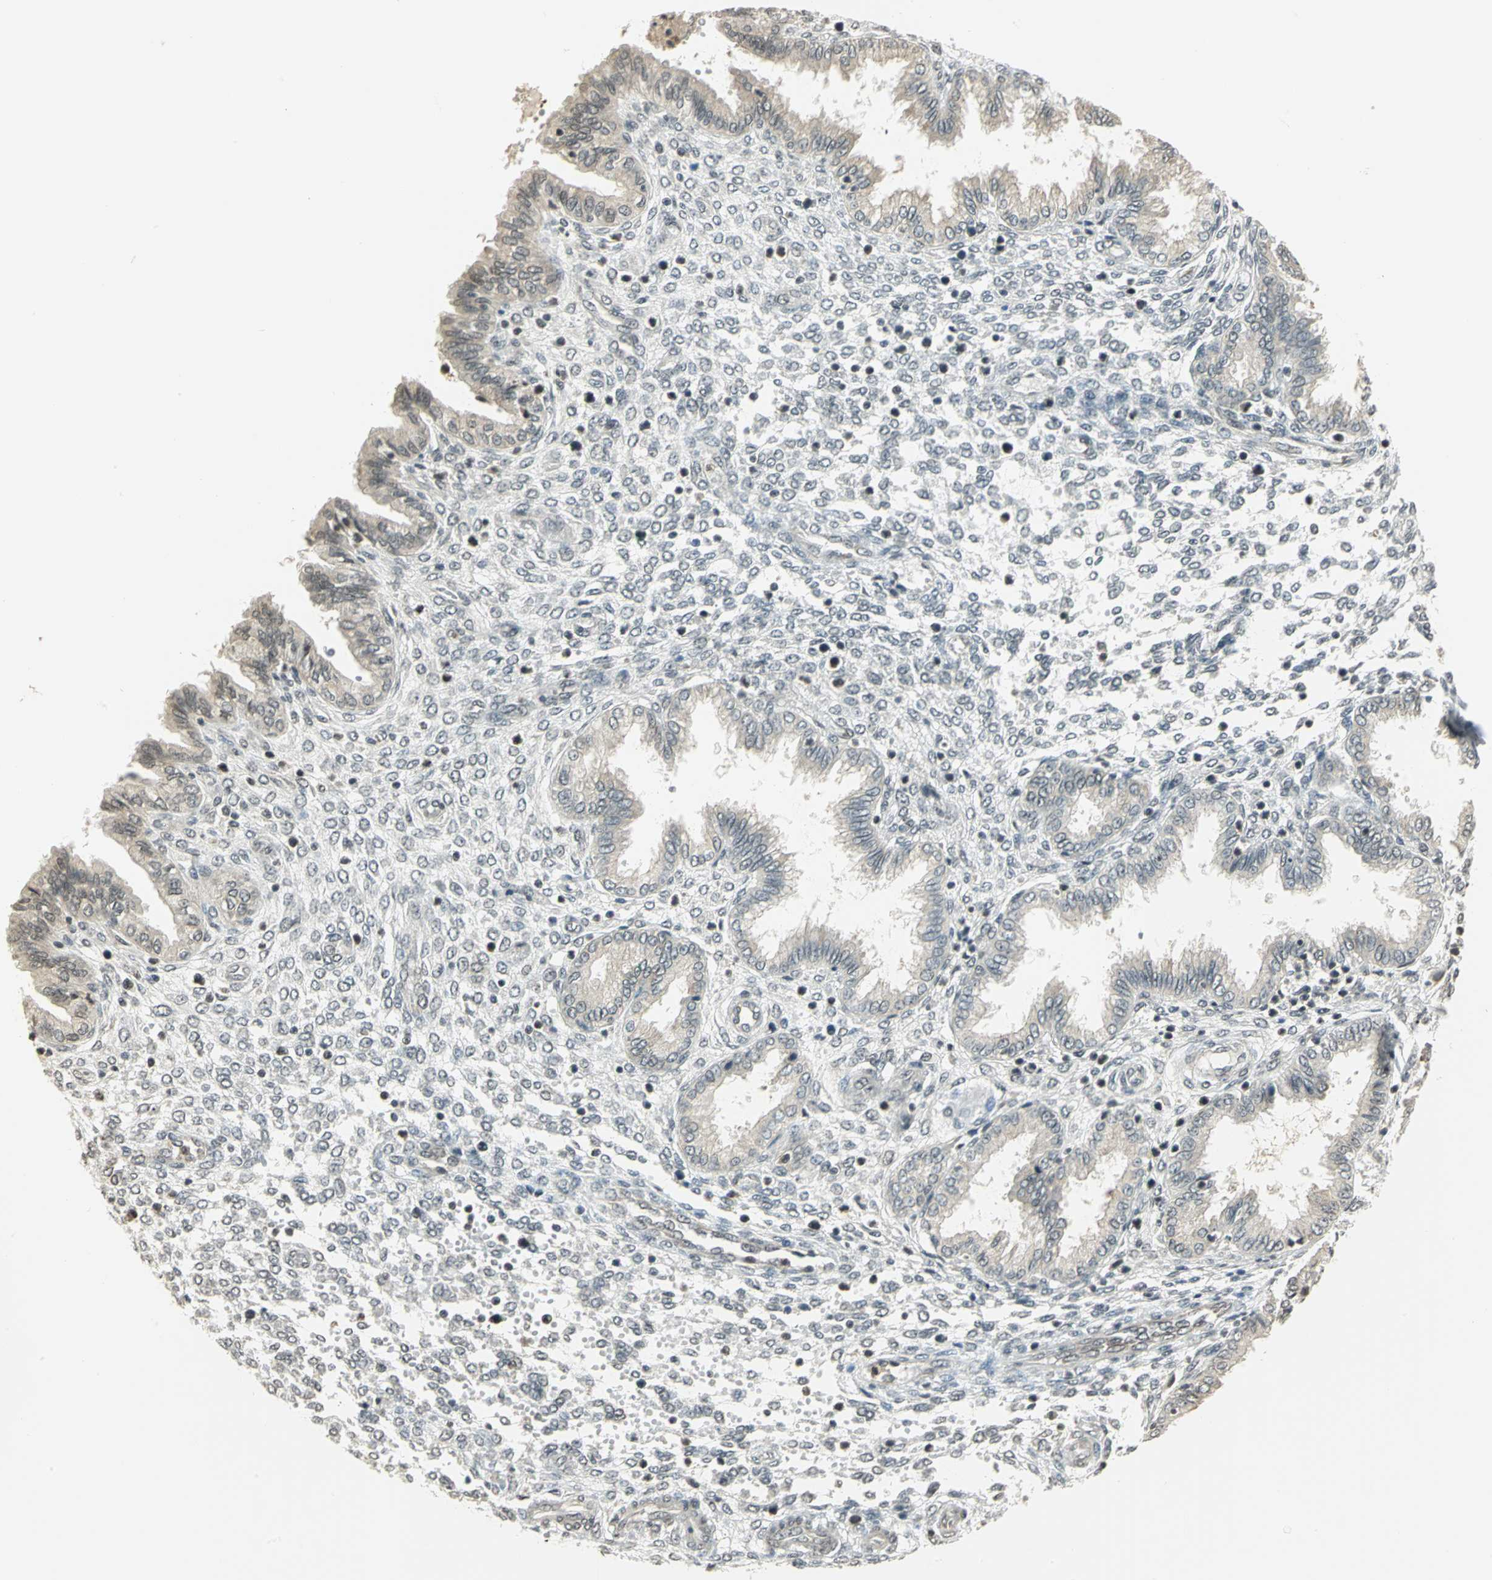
{"staining": {"intensity": "negative", "quantity": "none", "location": "none"}, "tissue": "endometrium", "cell_type": "Cells in endometrial stroma", "image_type": "normal", "snomed": [{"axis": "morphology", "description": "Normal tissue, NOS"}, {"axis": "topography", "description": "Endometrium"}], "caption": "The image exhibits no staining of cells in endometrial stroma in normal endometrium.", "gene": "SMARCA5", "patient": {"sex": "female", "age": 33}}